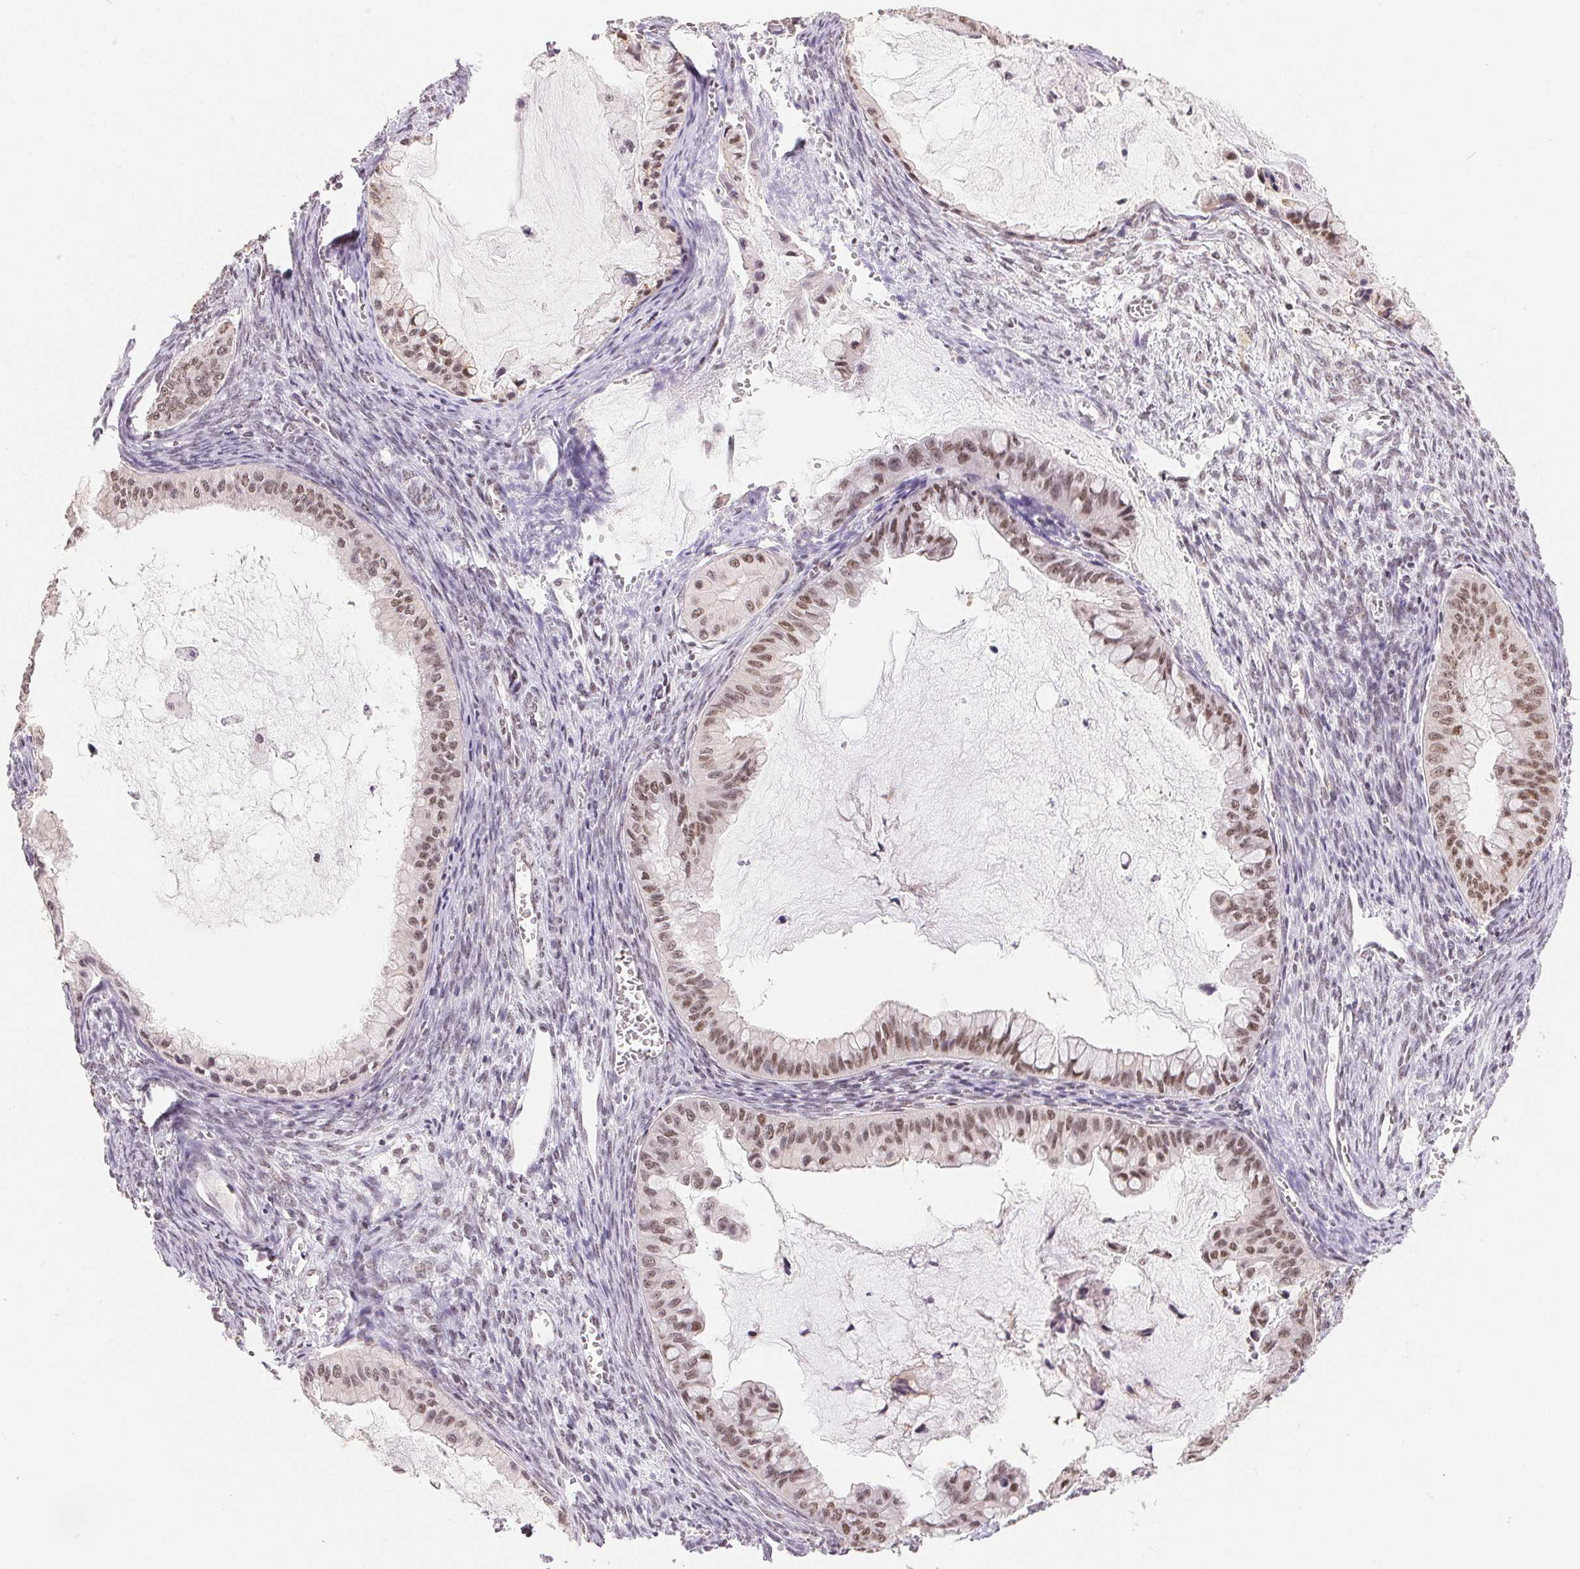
{"staining": {"intensity": "moderate", "quantity": ">75%", "location": "nuclear"}, "tissue": "ovarian cancer", "cell_type": "Tumor cells", "image_type": "cancer", "snomed": [{"axis": "morphology", "description": "Cystadenocarcinoma, mucinous, NOS"}, {"axis": "topography", "description": "Ovary"}], "caption": "Immunohistochemical staining of ovarian cancer demonstrates medium levels of moderate nuclear protein positivity in about >75% of tumor cells. (brown staining indicates protein expression, while blue staining denotes nuclei).", "gene": "NFE2L1", "patient": {"sex": "female", "age": 72}}